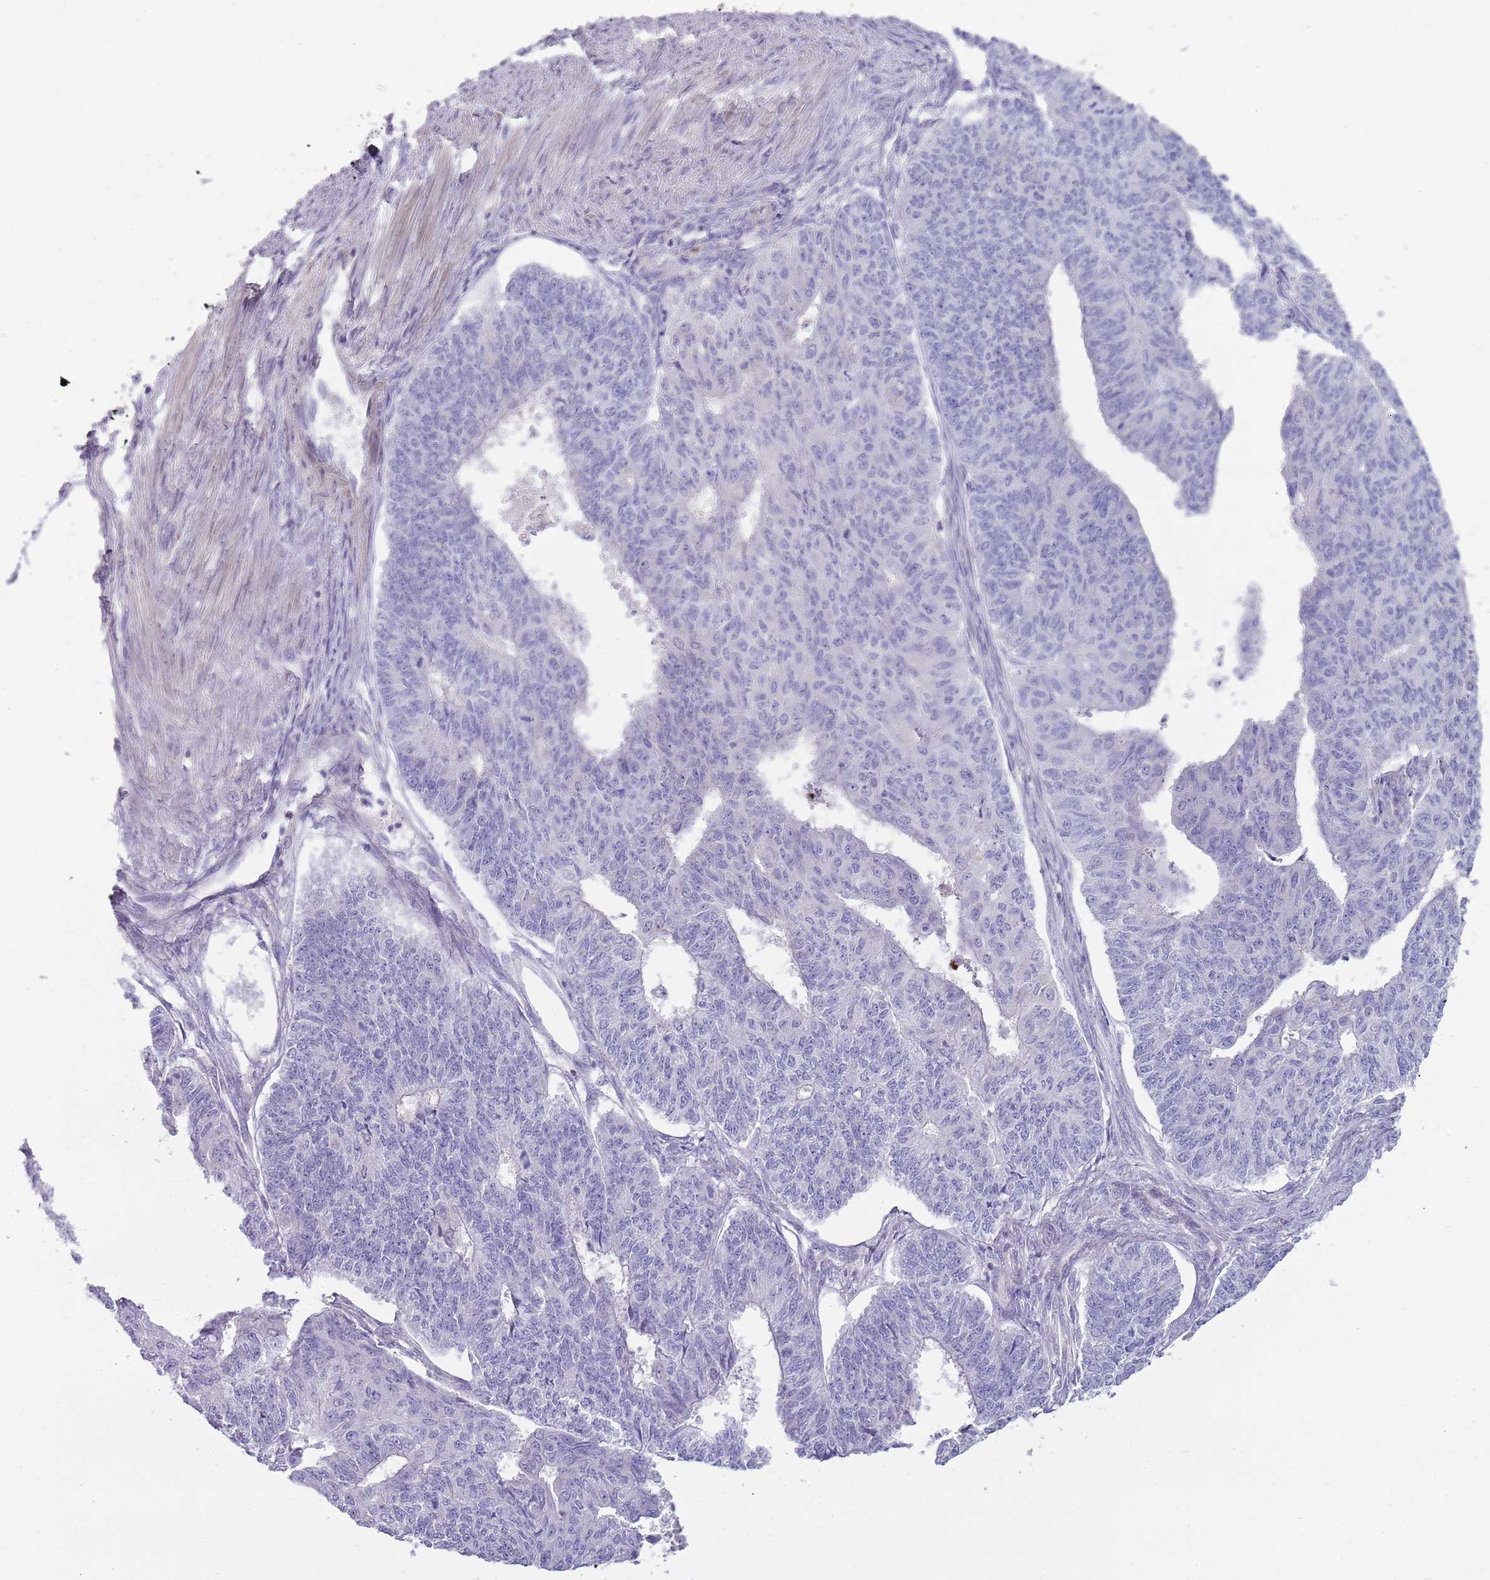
{"staining": {"intensity": "negative", "quantity": "none", "location": "none"}, "tissue": "endometrial cancer", "cell_type": "Tumor cells", "image_type": "cancer", "snomed": [{"axis": "morphology", "description": "Adenocarcinoma, NOS"}, {"axis": "topography", "description": "Endometrium"}], "caption": "Protein analysis of endometrial cancer displays no significant staining in tumor cells.", "gene": "DIPK1C", "patient": {"sex": "female", "age": 32}}